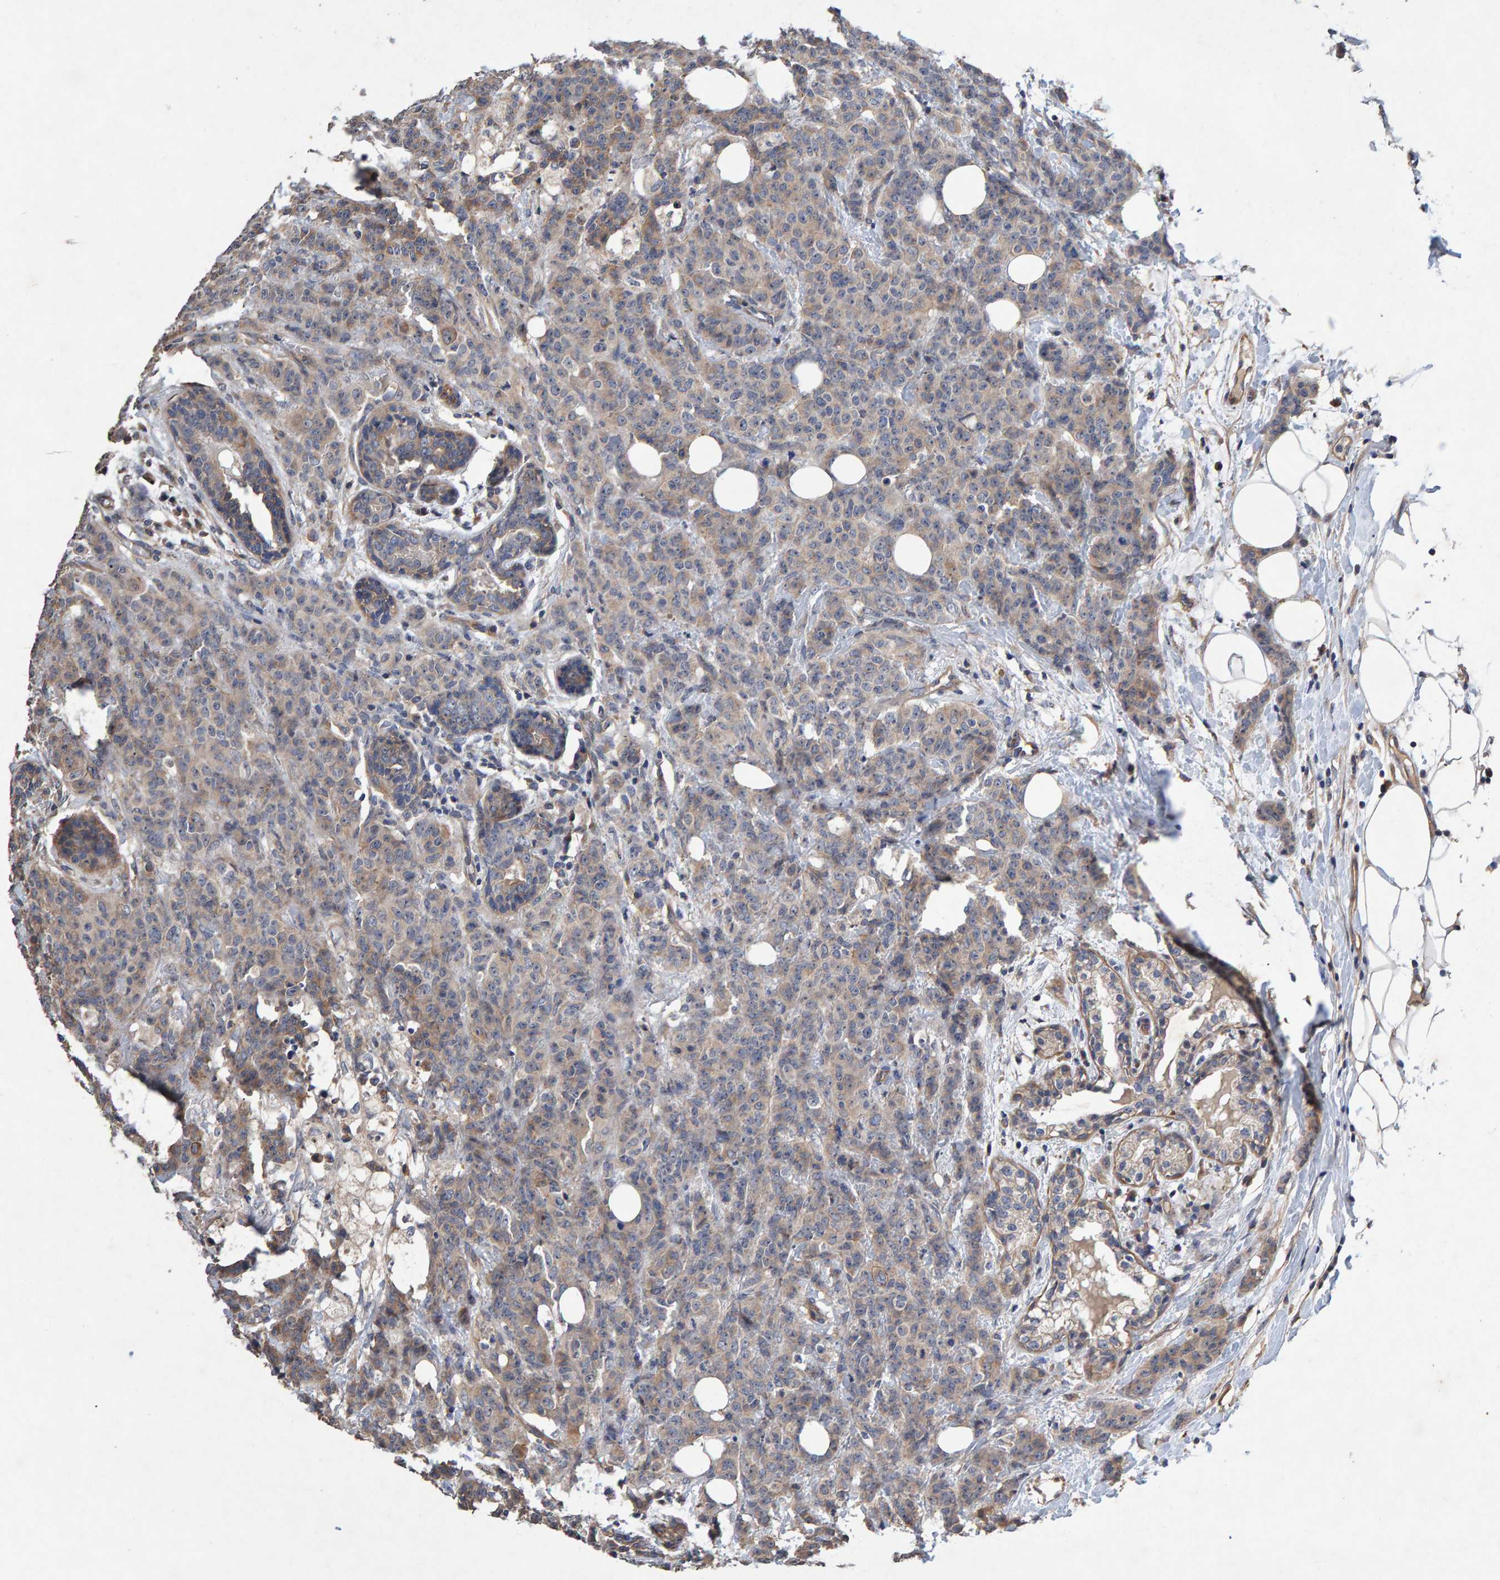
{"staining": {"intensity": "weak", "quantity": ">75%", "location": "cytoplasmic/membranous"}, "tissue": "breast cancer", "cell_type": "Tumor cells", "image_type": "cancer", "snomed": [{"axis": "morphology", "description": "Normal tissue, NOS"}, {"axis": "morphology", "description": "Duct carcinoma"}, {"axis": "topography", "description": "Breast"}], "caption": "There is low levels of weak cytoplasmic/membranous positivity in tumor cells of intraductal carcinoma (breast), as demonstrated by immunohistochemical staining (brown color).", "gene": "EFR3A", "patient": {"sex": "female", "age": 40}}